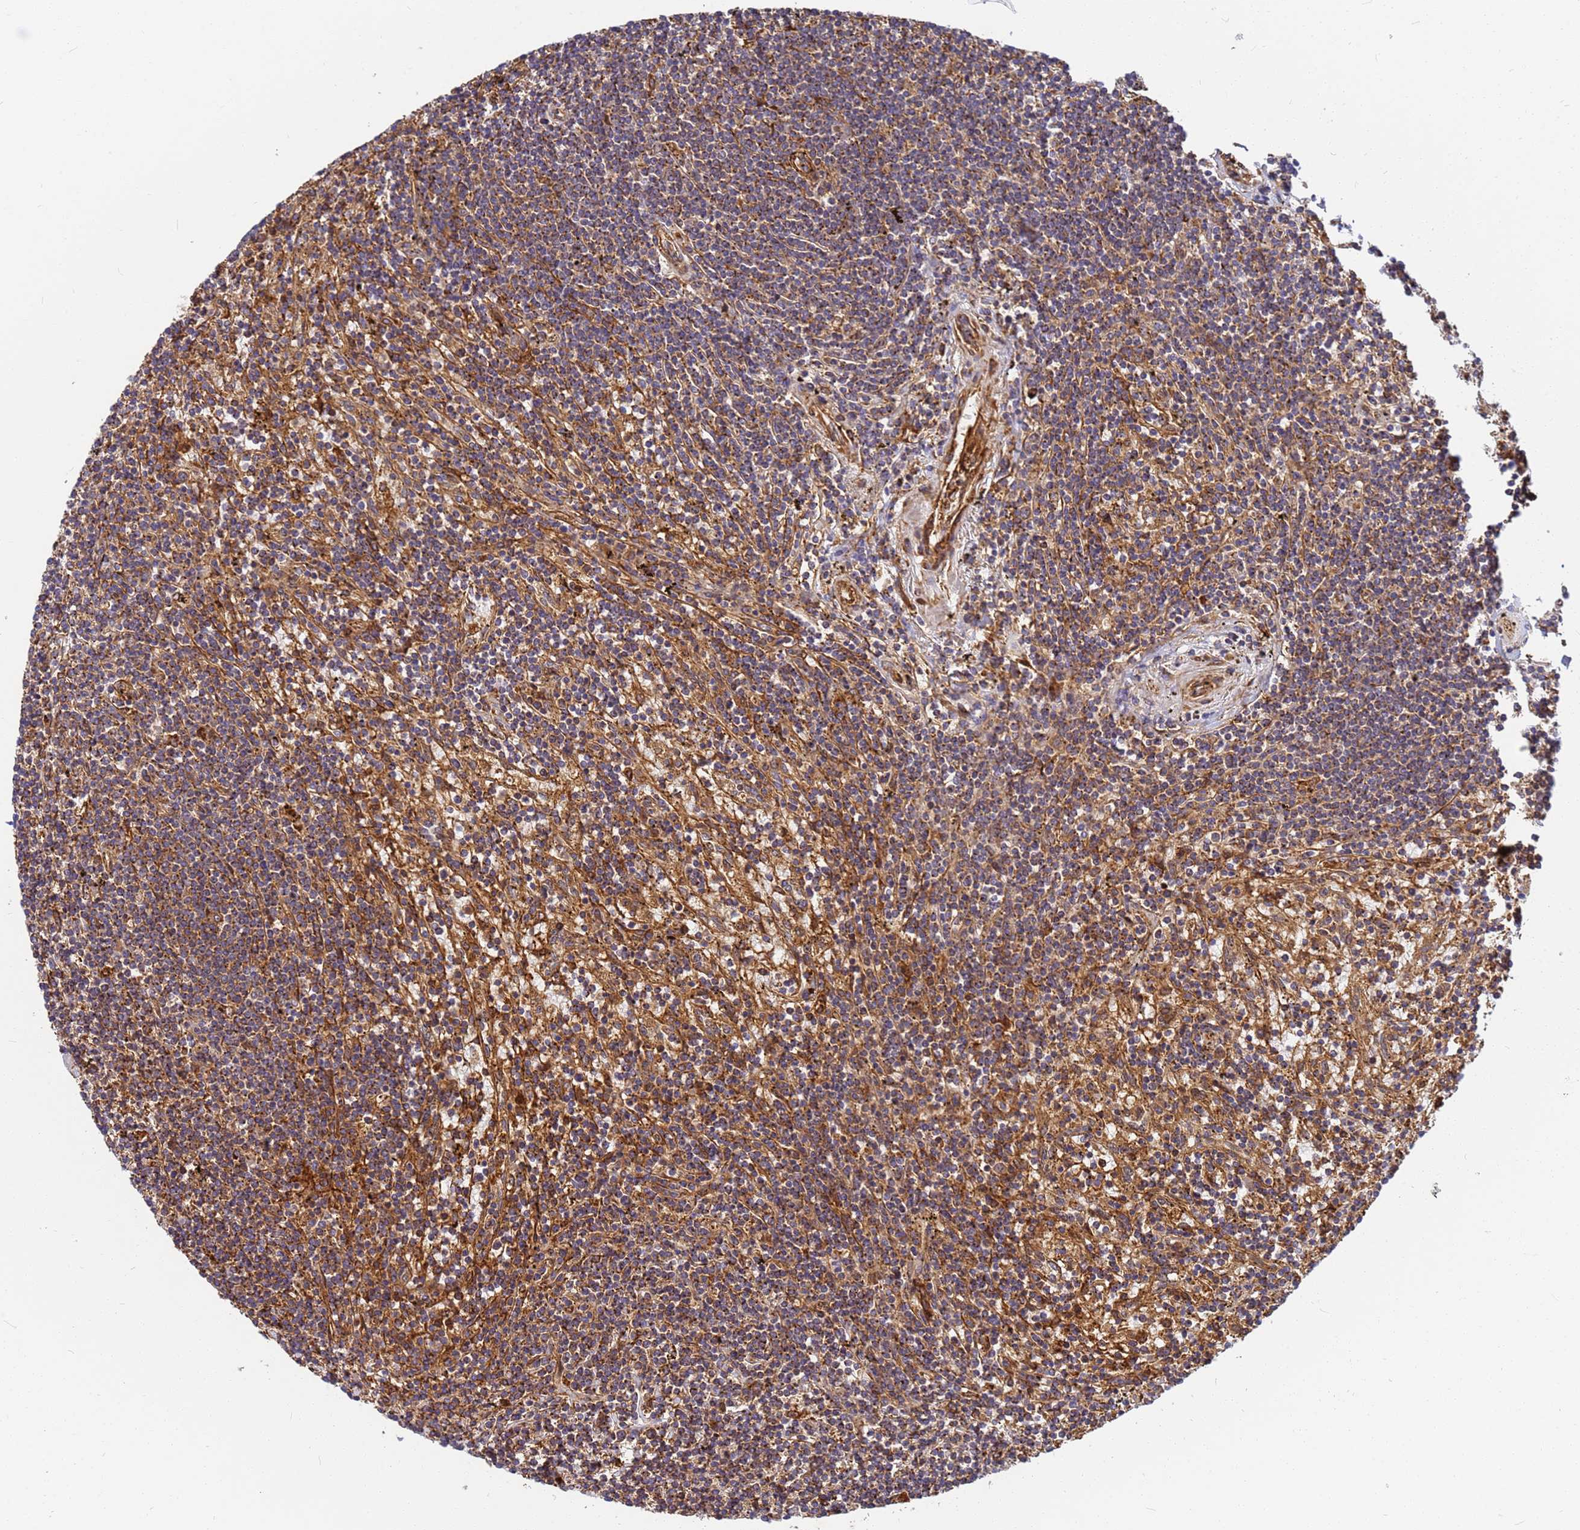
{"staining": {"intensity": "weak", "quantity": ">75%", "location": "cytoplasmic/membranous"}, "tissue": "lymphoma", "cell_type": "Tumor cells", "image_type": "cancer", "snomed": [{"axis": "morphology", "description": "Malignant lymphoma, non-Hodgkin's type, Low grade"}, {"axis": "topography", "description": "Spleen"}], "caption": "Protein staining by immunohistochemistry (IHC) reveals weak cytoplasmic/membranous expression in about >75% of tumor cells in lymphoma. Nuclei are stained in blue.", "gene": "C2CD5", "patient": {"sex": "male", "age": 76}}